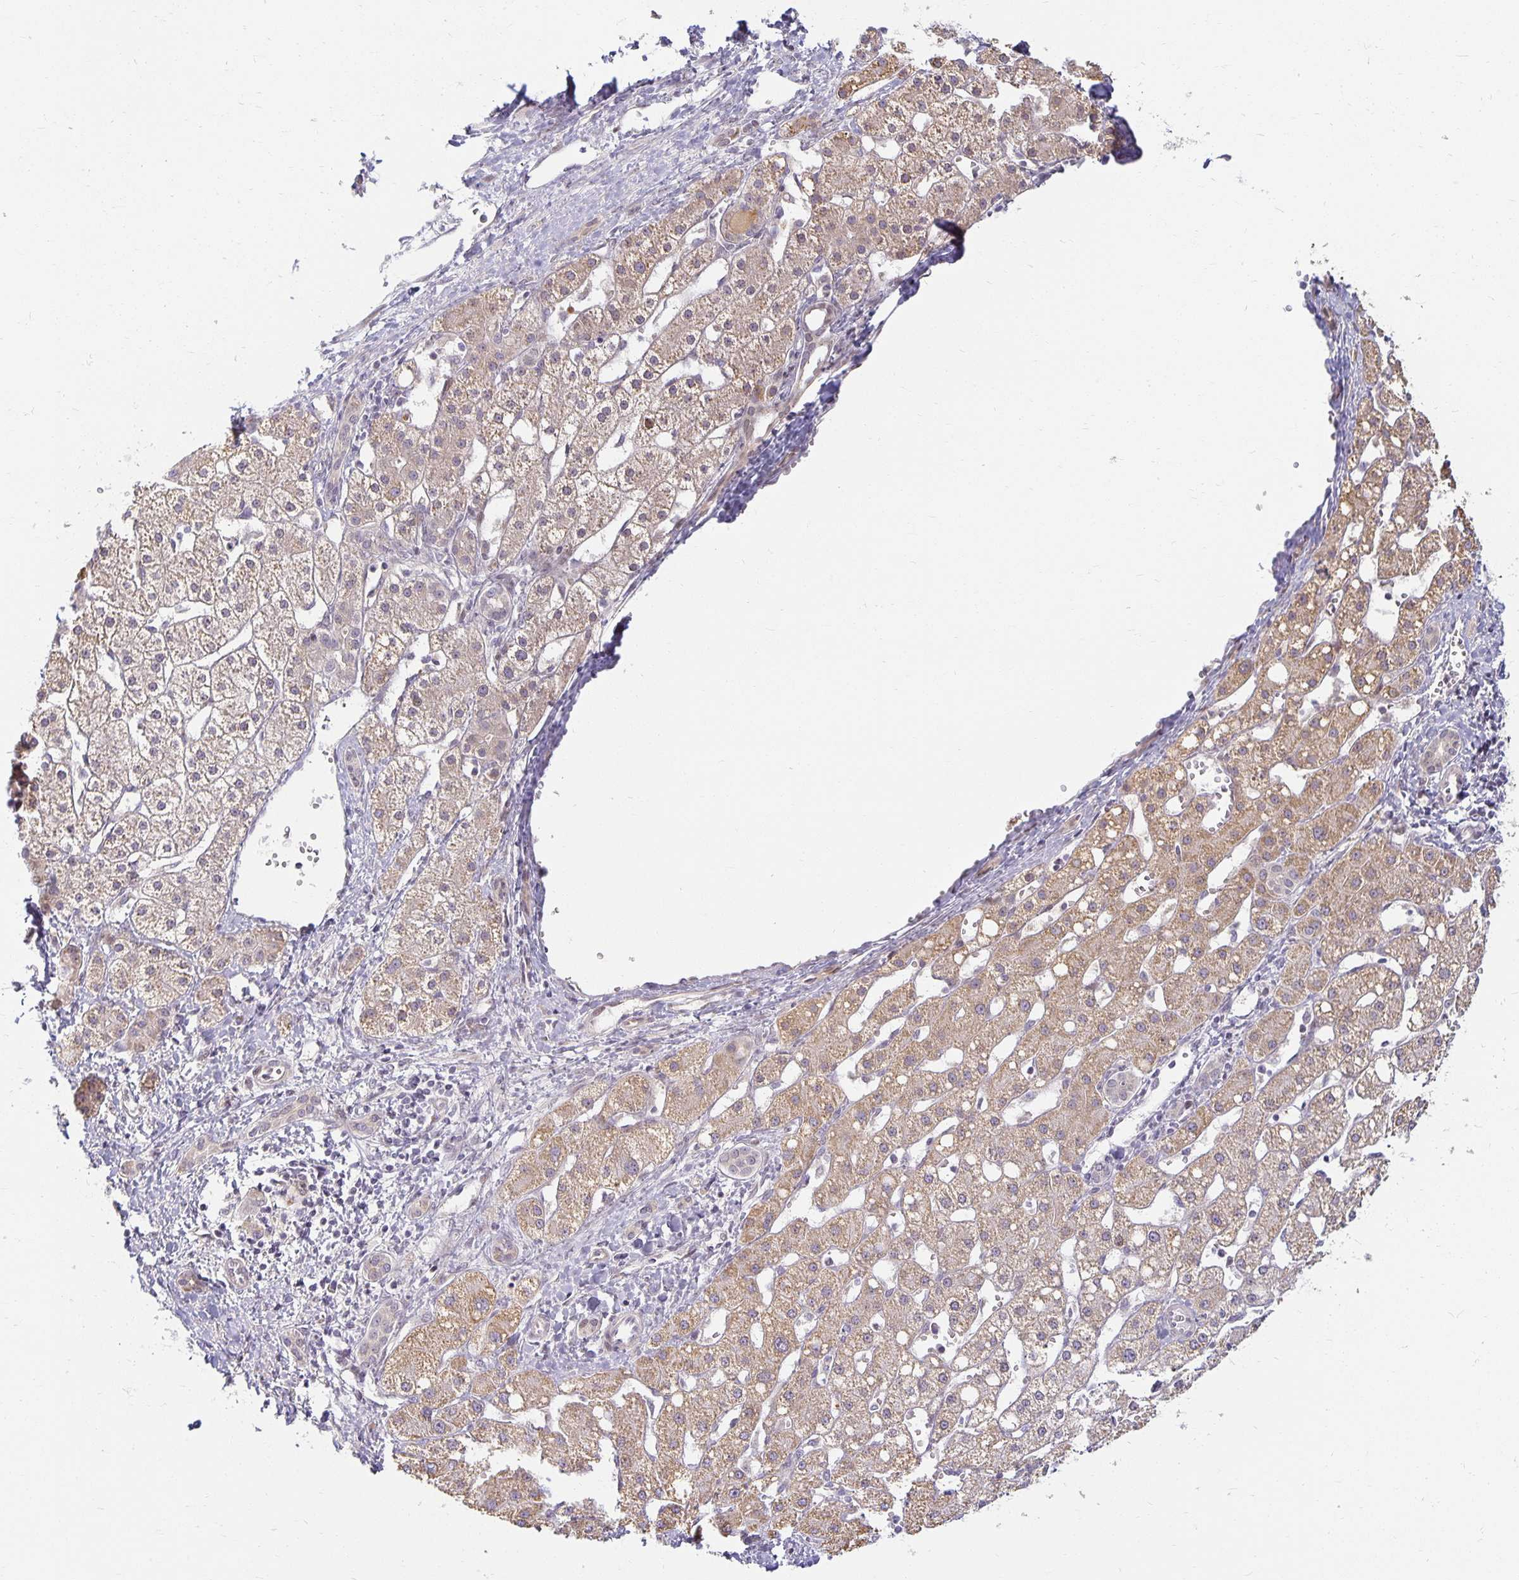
{"staining": {"intensity": "weak", "quantity": ">75%", "location": "cytoplasmic/membranous"}, "tissue": "liver cancer", "cell_type": "Tumor cells", "image_type": "cancer", "snomed": [{"axis": "morphology", "description": "Carcinoma, Hepatocellular, NOS"}, {"axis": "topography", "description": "Liver"}], "caption": "Liver cancer stained with DAB immunohistochemistry (IHC) displays low levels of weak cytoplasmic/membranous expression in about >75% of tumor cells. The protein is shown in brown color, while the nuclei are stained blue.", "gene": "EHF", "patient": {"sex": "male", "age": 67}}